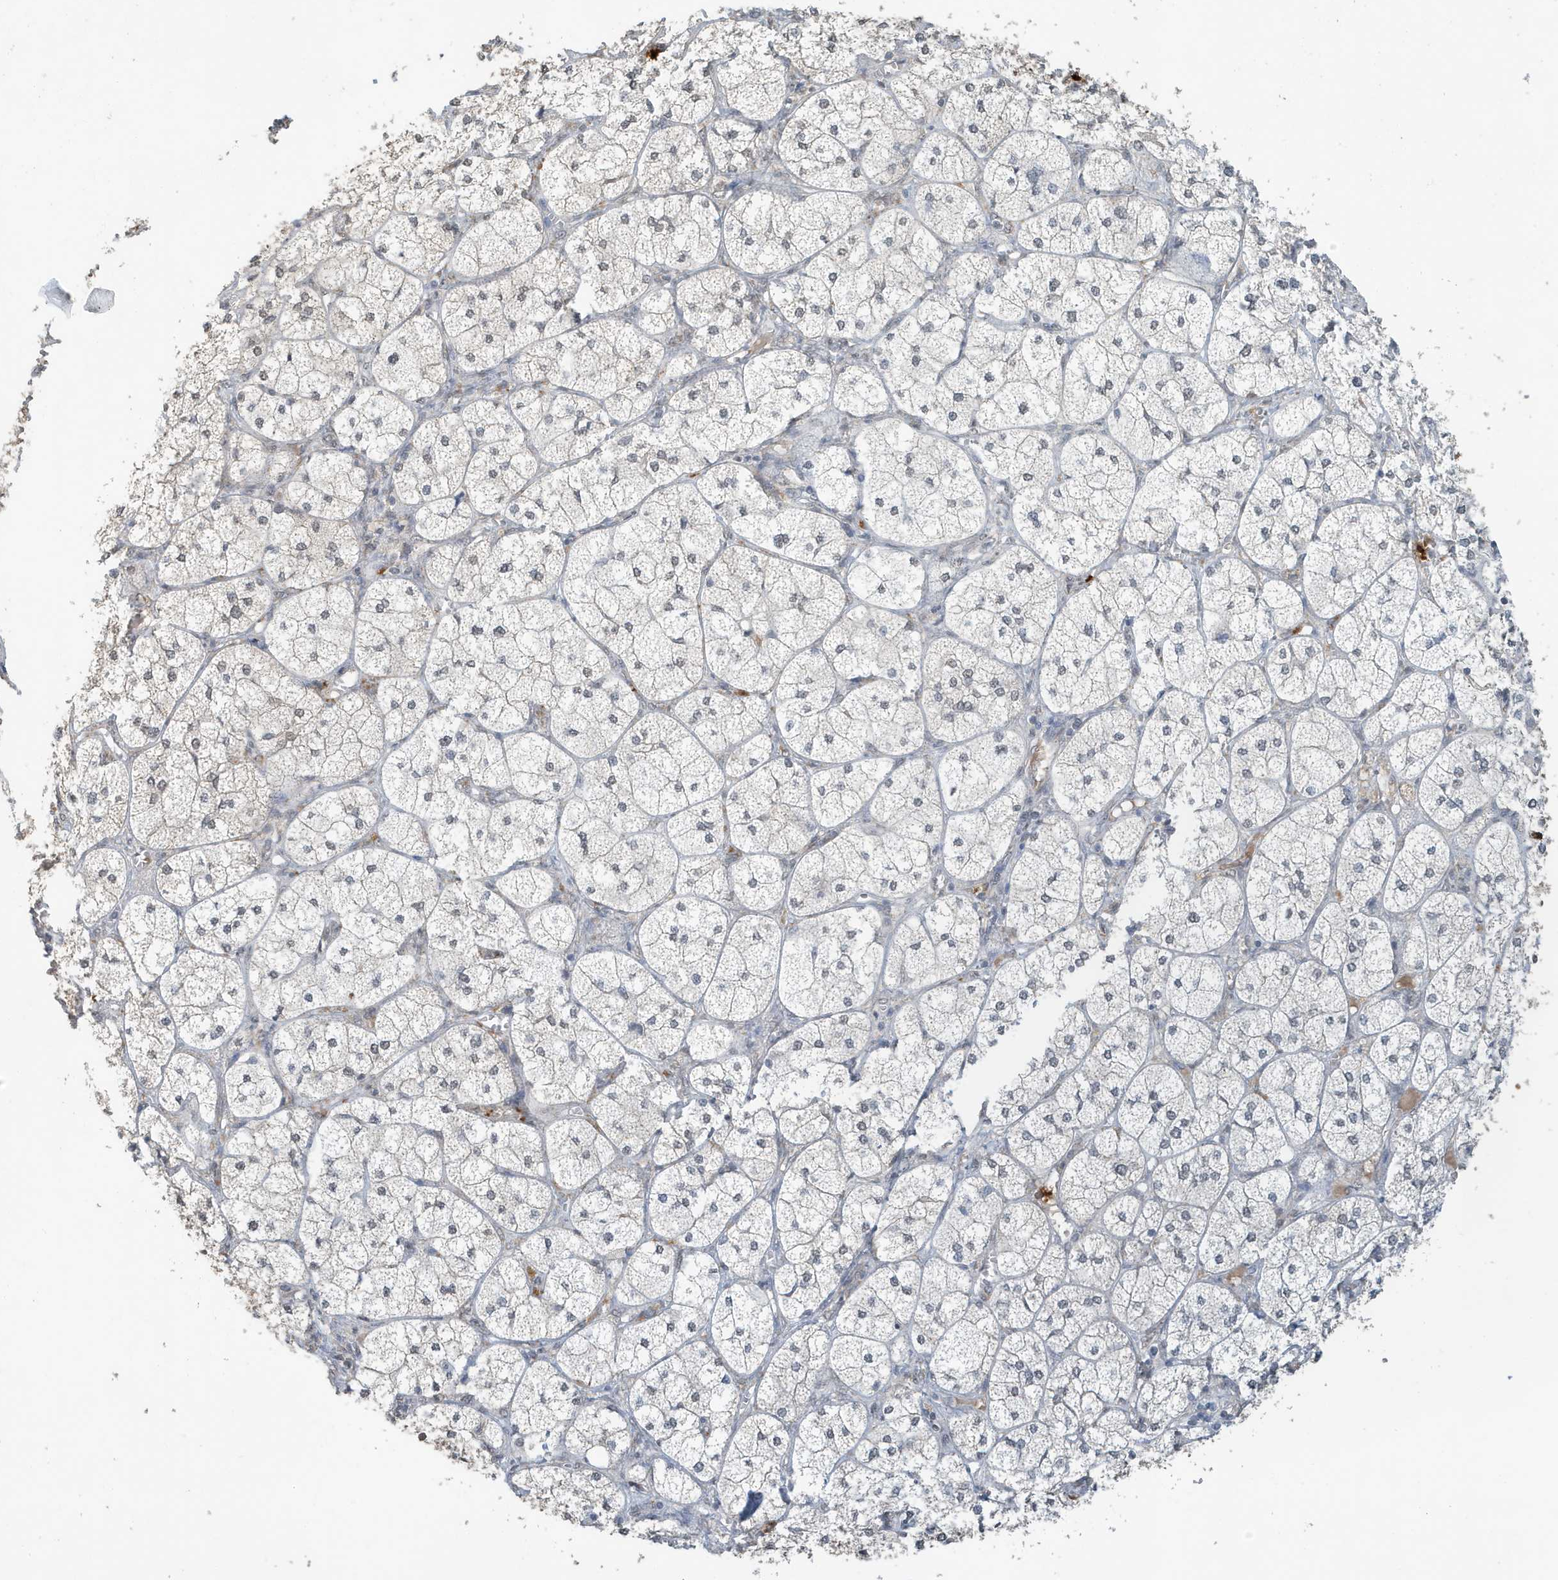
{"staining": {"intensity": "weak", "quantity": "25%-75%", "location": "nuclear"}, "tissue": "adrenal gland", "cell_type": "Glandular cells", "image_type": "normal", "snomed": [{"axis": "morphology", "description": "Normal tissue, NOS"}, {"axis": "topography", "description": "Adrenal gland"}], "caption": "This photomicrograph exhibits immunohistochemistry (IHC) staining of unremarkable human adrenal gland, with low weak nuclear expression in approximately 25%-75% of glandular cells.", "gene": "DEFA1", "patient": {"sex": "female", "age": 61}}